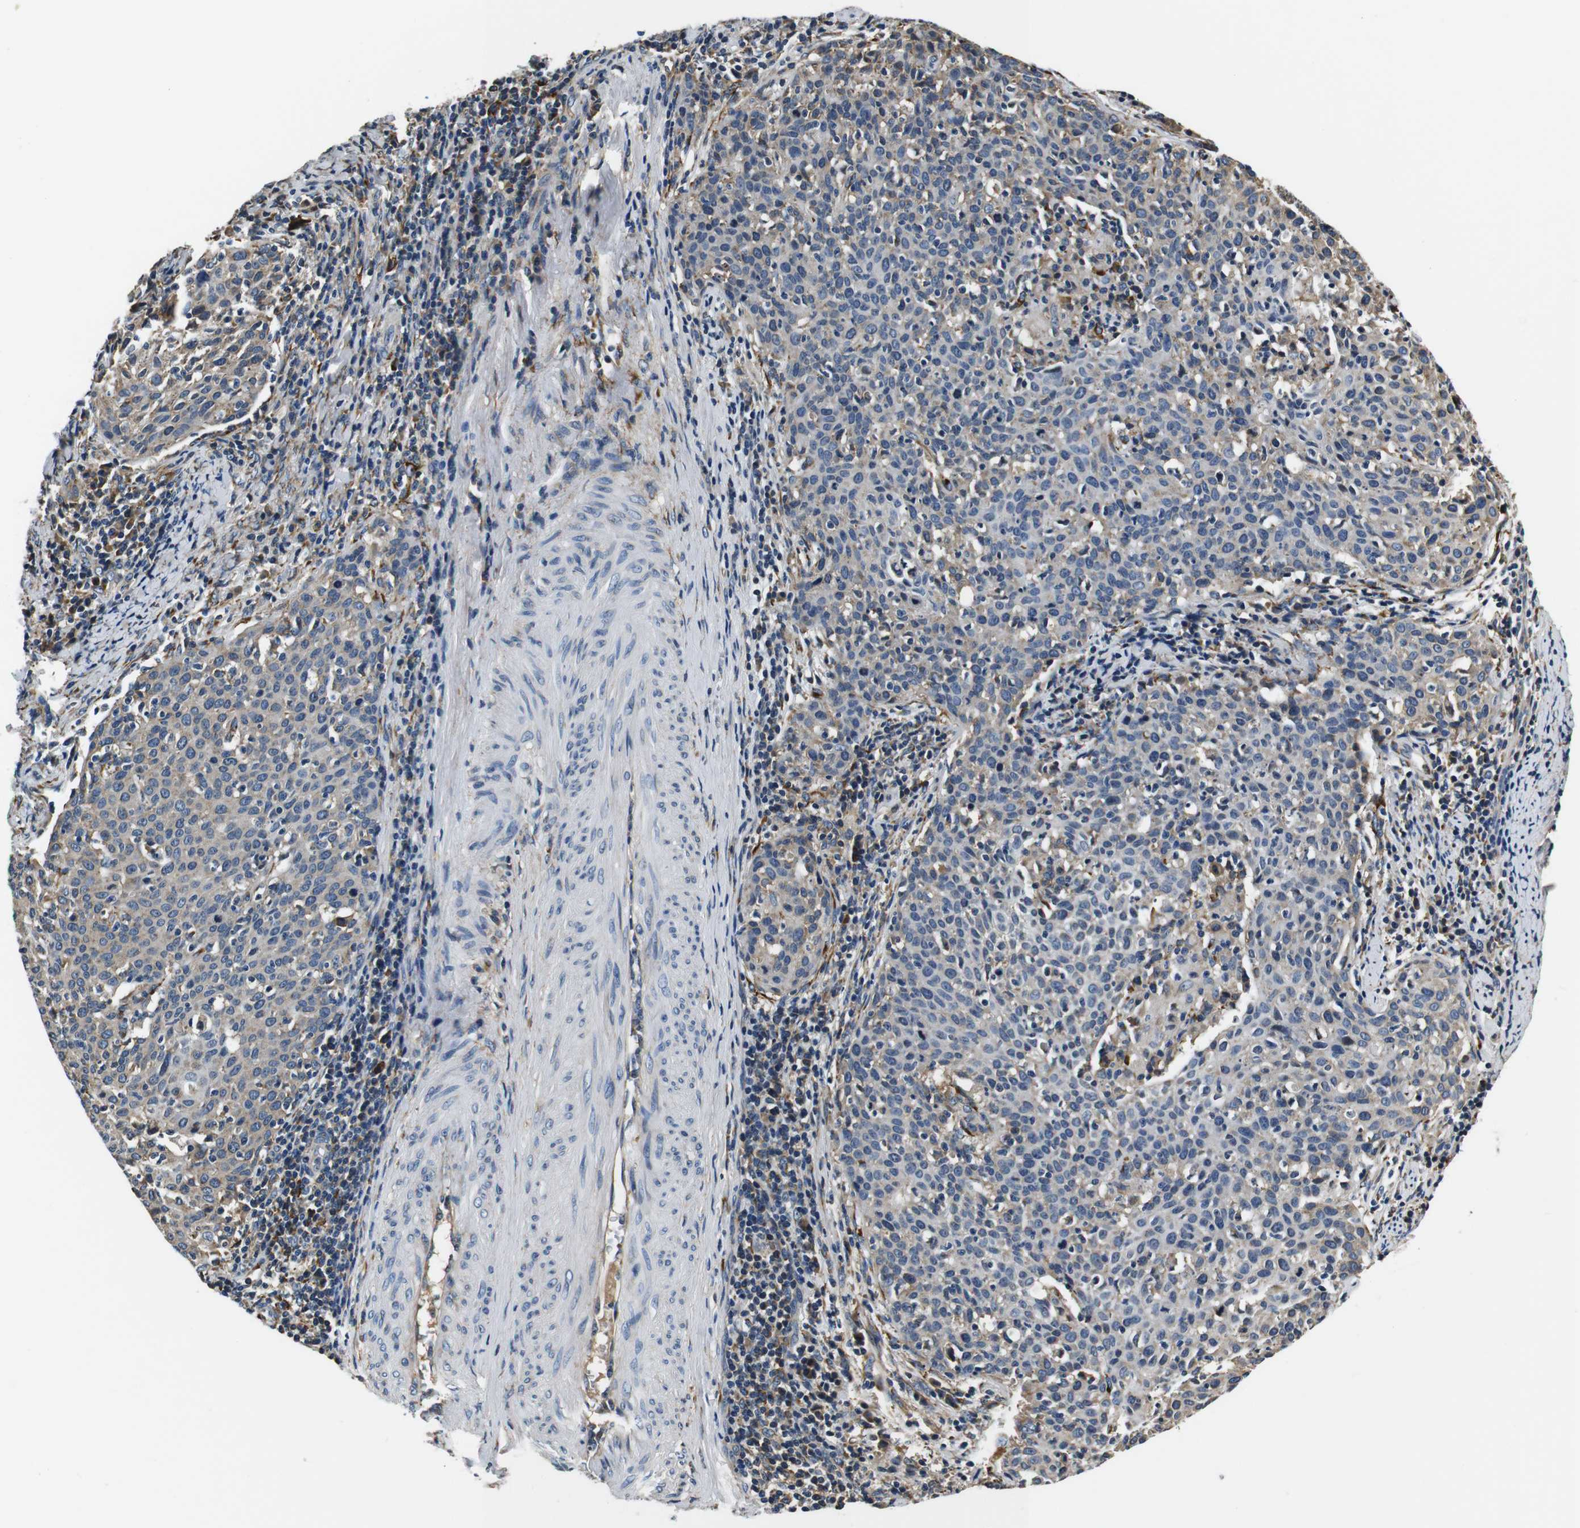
{"staining": {"intensity": "moderate", "quantity": "<25%", "location": "cytoplasmic/membranous"}, "tissue": "cervical cancer", "cell_type": "Tumor cells", "image_type": "cancer", "snomed": [{"axis": "morphology", "description": "Squamous cell carcinoma, NOS"}, {"axis": "topography", "description": "Cervix"}], "caption": "IHC of cervical cancer exhibits low levels of moderate cytoplasmic/membranous positivity in about <25% of tumor cells.", "gene": "COL1A1", "patient": {"sex": "female", "age": 38}}